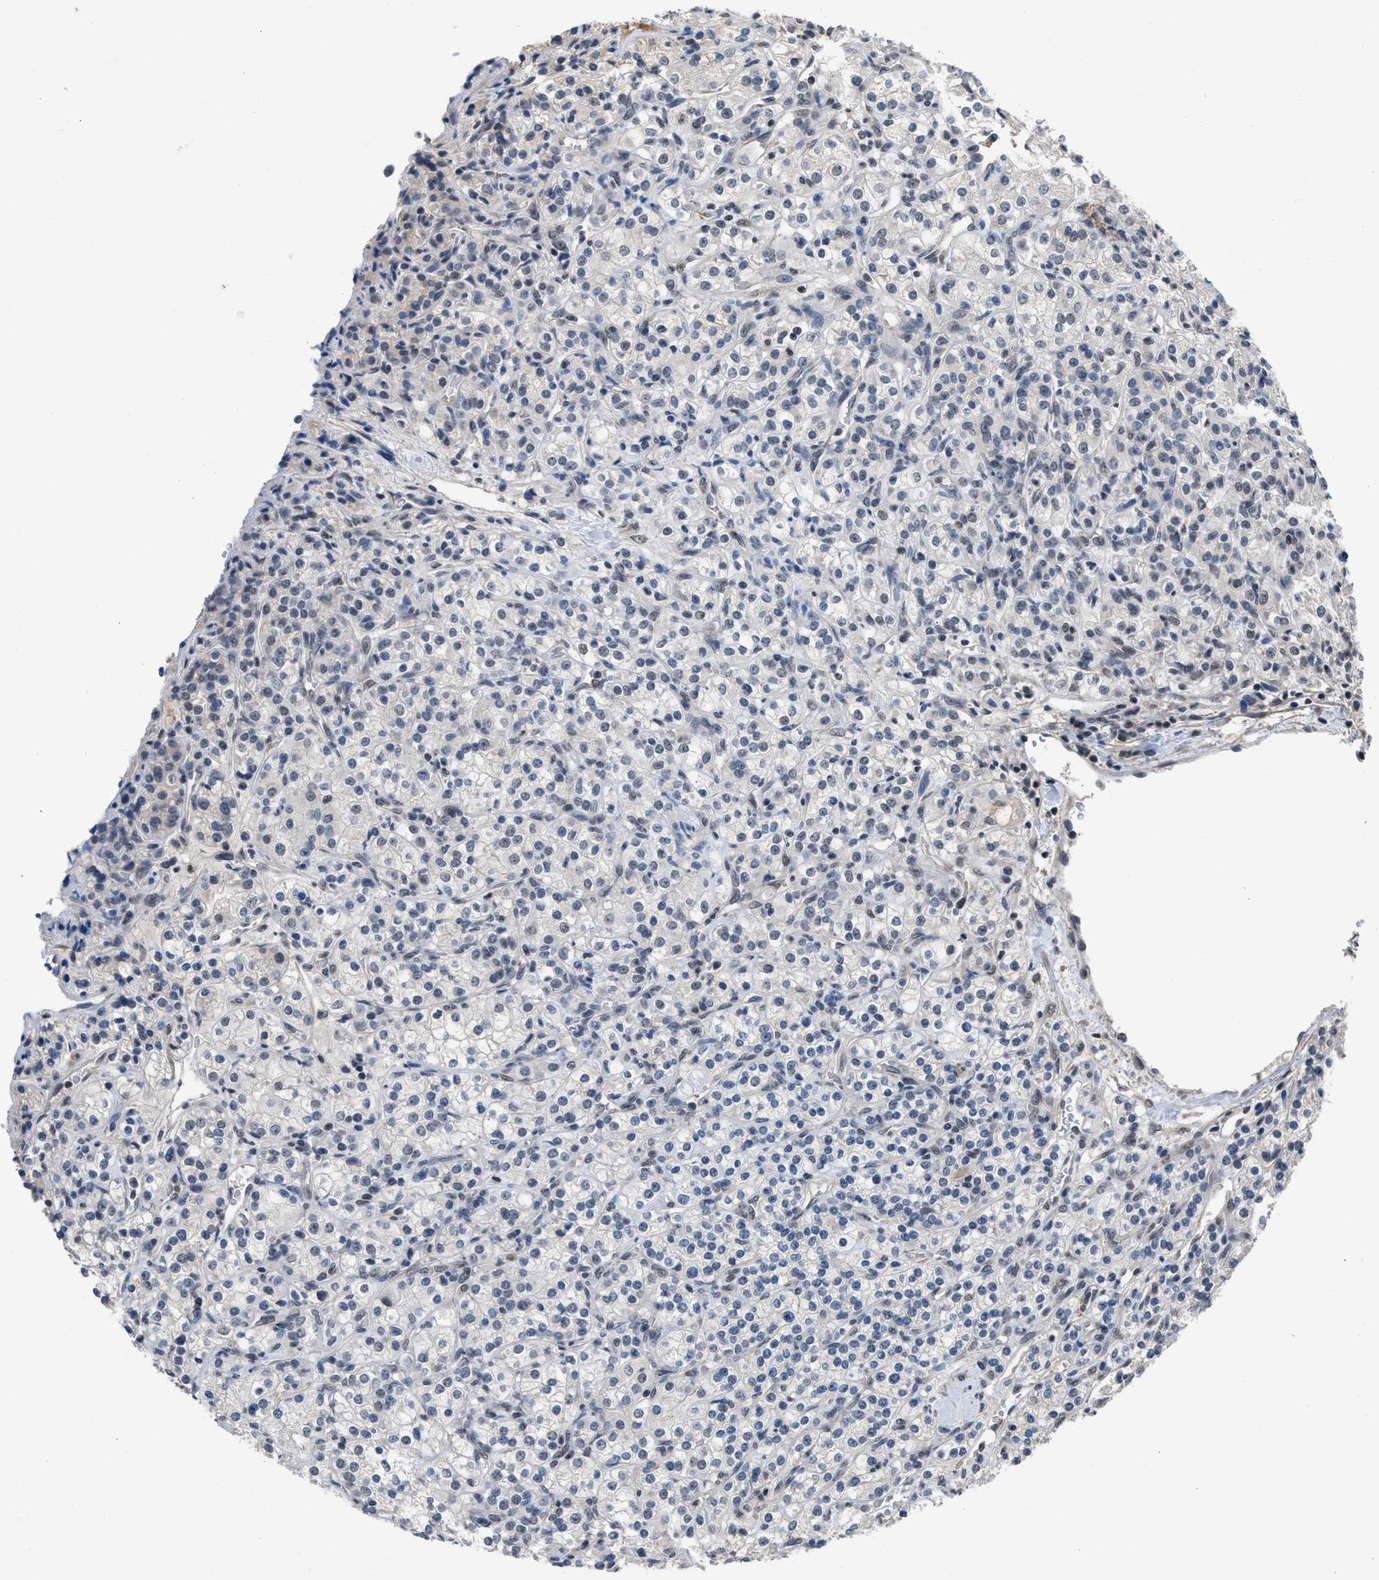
{"staining": {"intensity": "negative", "quantity": "none", "location": "none"}, "tissue": "renal cancer", "cell_type": "Tumor cells", "image_type": "cancer", "snomed": [{"axis": "morphology", "description": "Adenocarcinoma, NOS"}, {"axis": "topography", "description": "Kidney"}], "caption": "Adenocarcinoma (renal) was stained to show a protein in brown. There is no significant staining in tumor cells. (Stains: DAB (3,3'-diaminobenzidine) immunohistochemistry (IHC) with hematoxylin counter stain, Microscopy: brightfield microscopy at high magnification).", "gene": "TERF2IP", "patient": {"sex": "male", "age": 77}}